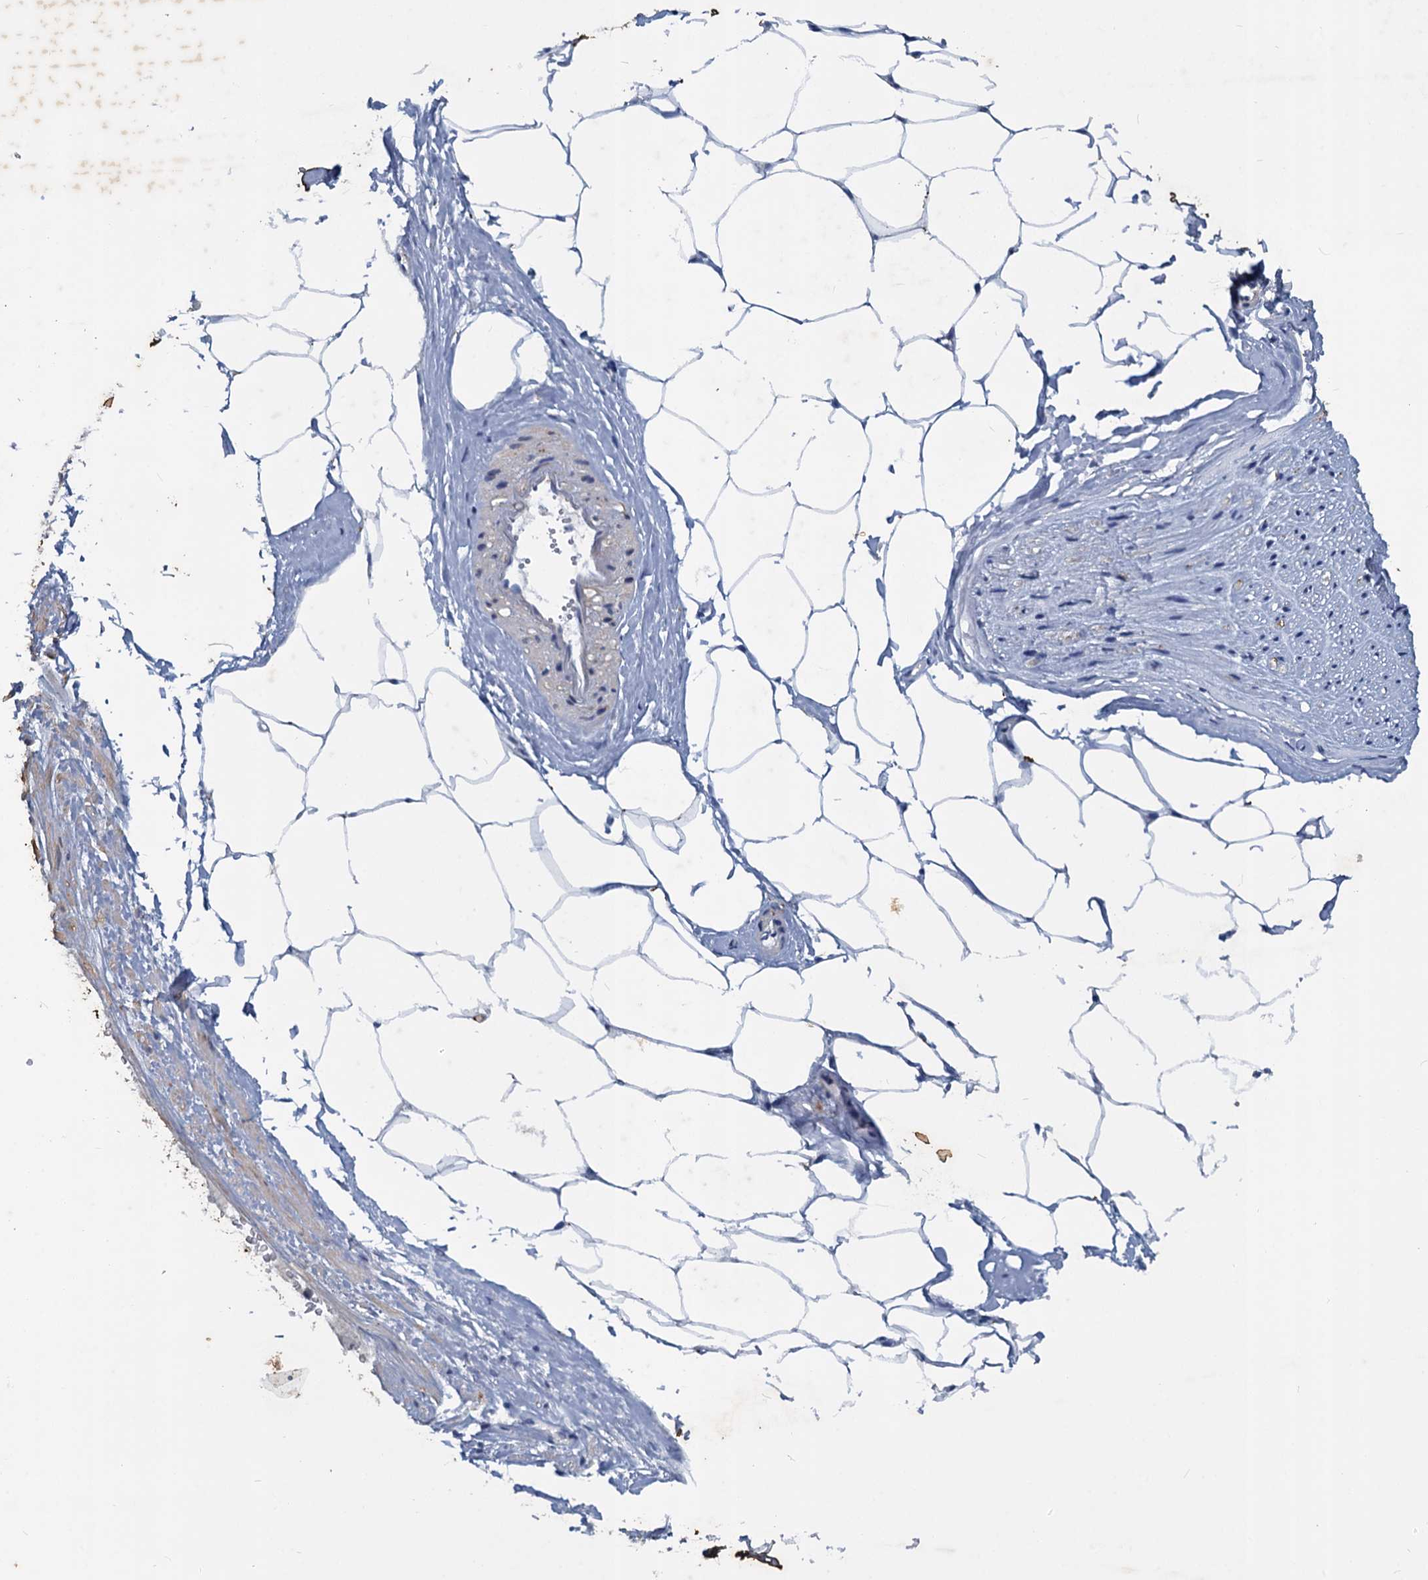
{"staining": {"intensity": "negative", "quantity": "none", "location": "none"}, "tissue": "adipose tissue", "cell_type": "Adipocytes", "image_type": "normal", "snomed": [{"axis": "morphology", "description": "Normal tissue, NOS"}, {"axis": "morphology", "description": "Adenocarcinoma, Low grade"}, {"axis": "topography", "description": "Prostate"}, {"axis": "topography", "description": "Peripheral nerve tissue"}], "caption": "The photomicrograph demonstrates no staining of adipocytes in unremarkable adipose tissue. (DAB (3,3'-diaminobenzidine) immunohistochemistry with hematoxylin counter stain).", "gene": "SLC2A7", "patient": {"sex": "male", "age": 63}}